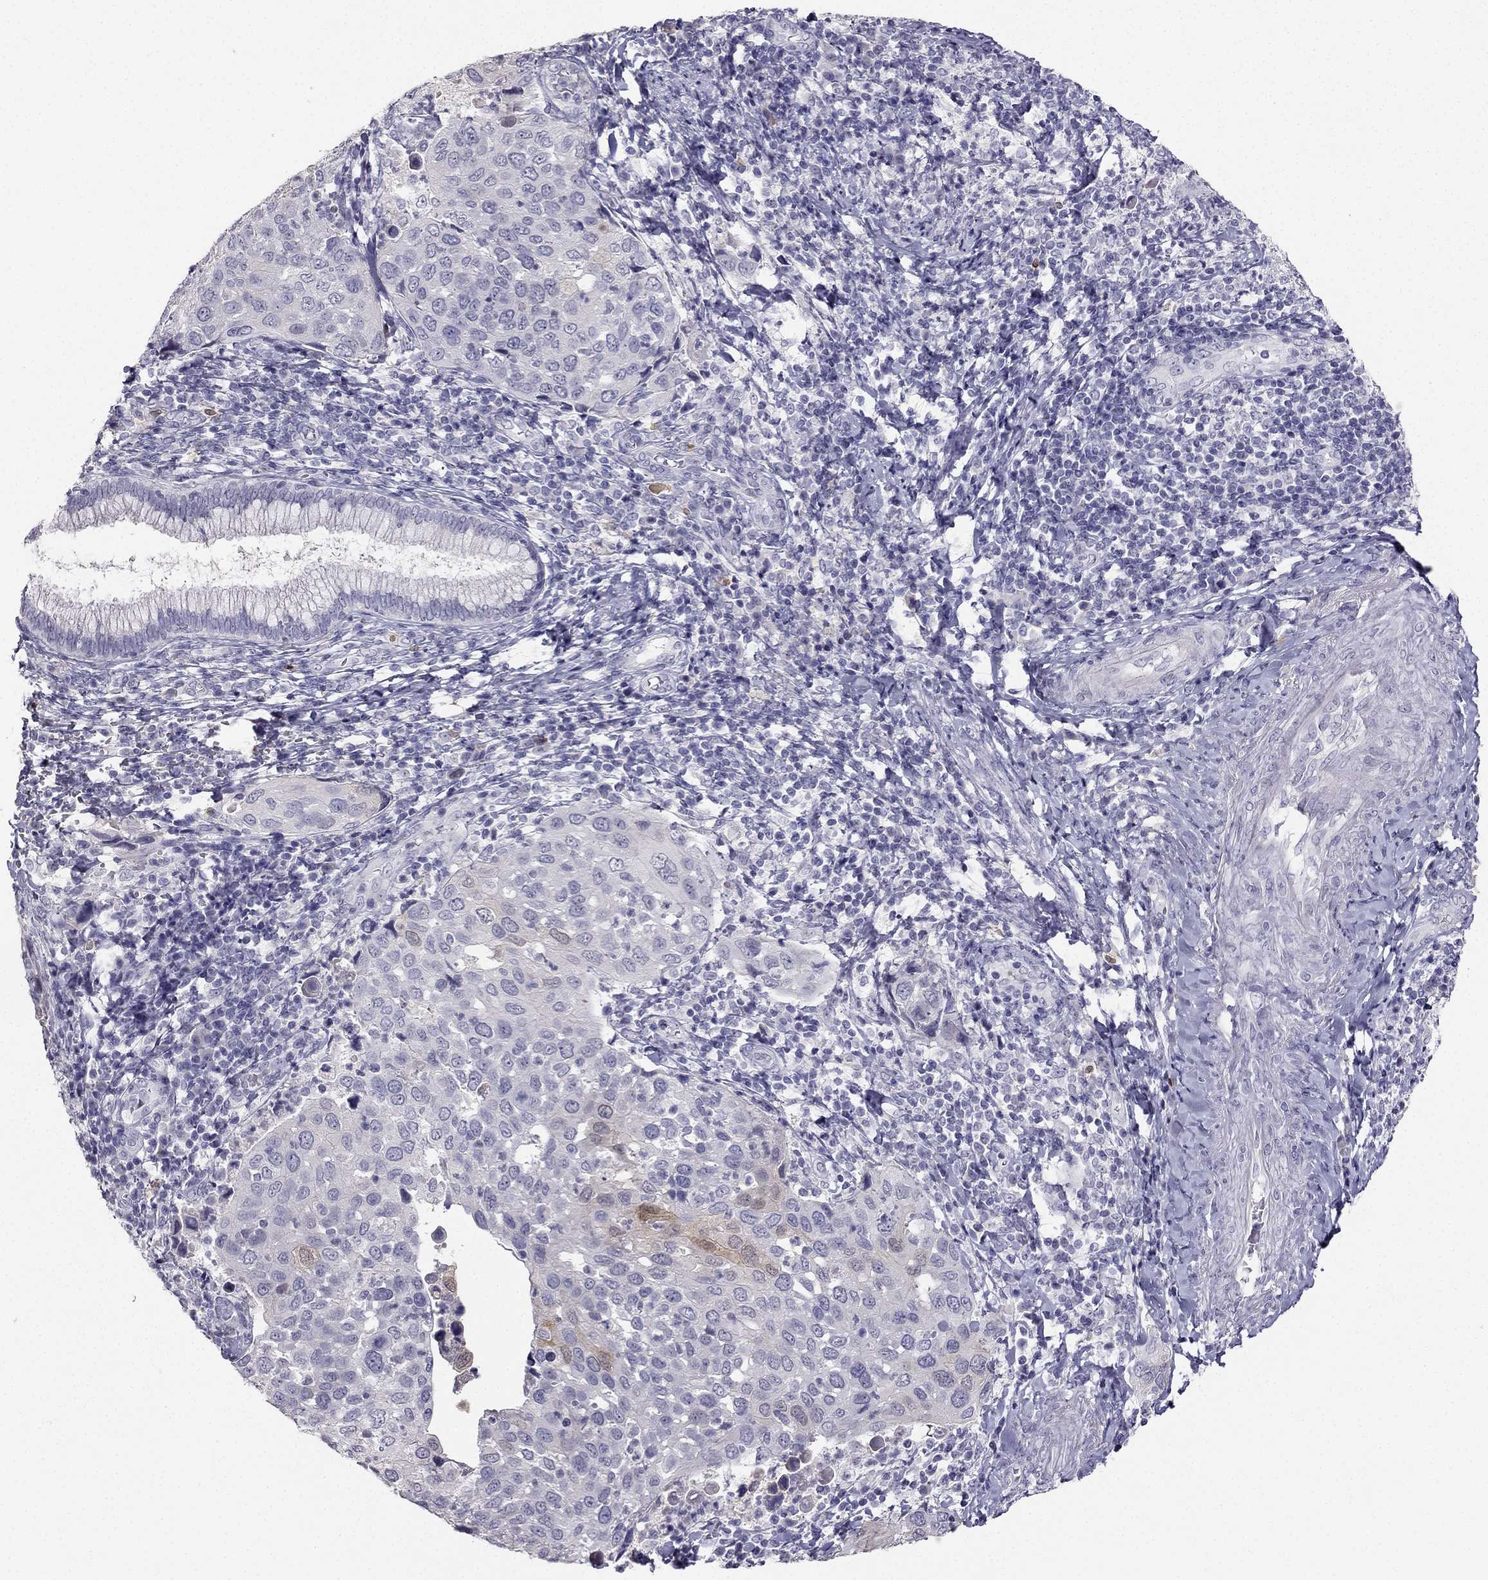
{"staining": {"intensity": "negative", "quantity": "none", "location": "none"}, "tissue": "cervical cancer", "cell_type": "Tumor cells", "image_type": "cancer", "snomed": [{"axis": "morphology", "description": "Squamous cell carcinoma, NOS"}, {"axis": "topography", "description": "Cervix"}], "caption": "A high-resolution histopathology image shows immunohistochemistry (IHC) staining of squamous cell carcinoma (cervical), which demonstrates no significant expression in tumor cells. The staining is performed using DAB brown chromogen with nuclei counter-stained in using hematoxylin.", "gene": "CALB2", "patient": {"sex": "female", "age": 54}}